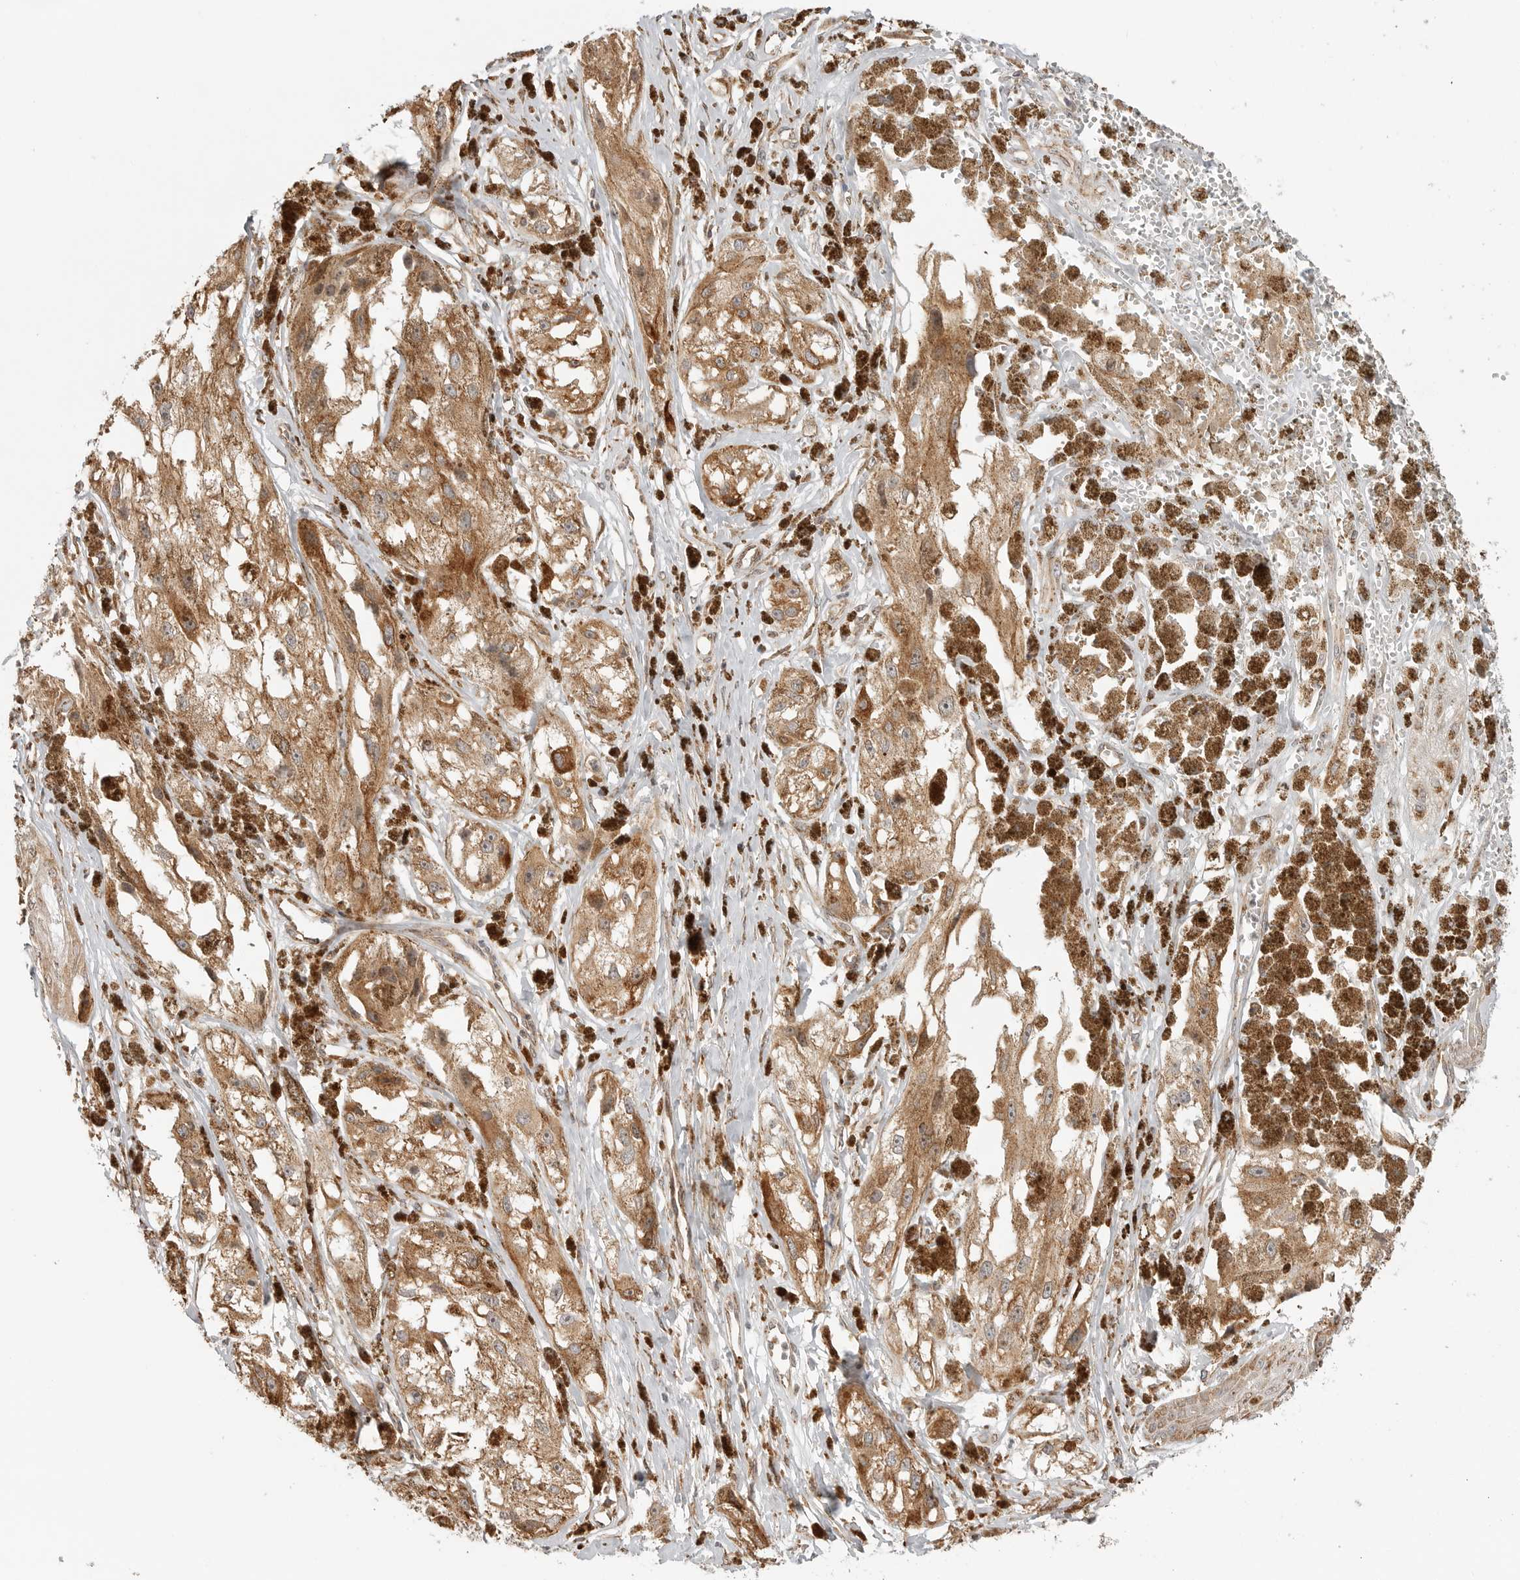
{"staining": {"intensity": "moderate", "quantity": ">75%", "location": "cytoplasmic/membranous"}, "tissue": "melanoma", "cell_type": "Tumor cells", "image_type": "cancer", "snomed": [{"axis": "morphology", "description": "Malignant melanoma, NOS"}, {"axis": "topography", "description": "Skin"}], "caption": "Malignant melanoma stained with immunohistochemistry demonstrates moderate cytoplasmic/membranous positivity in approximately >75% of tumor cells.", "gene": "IDUA", "patient": {"sex": "male", "age": 88}}